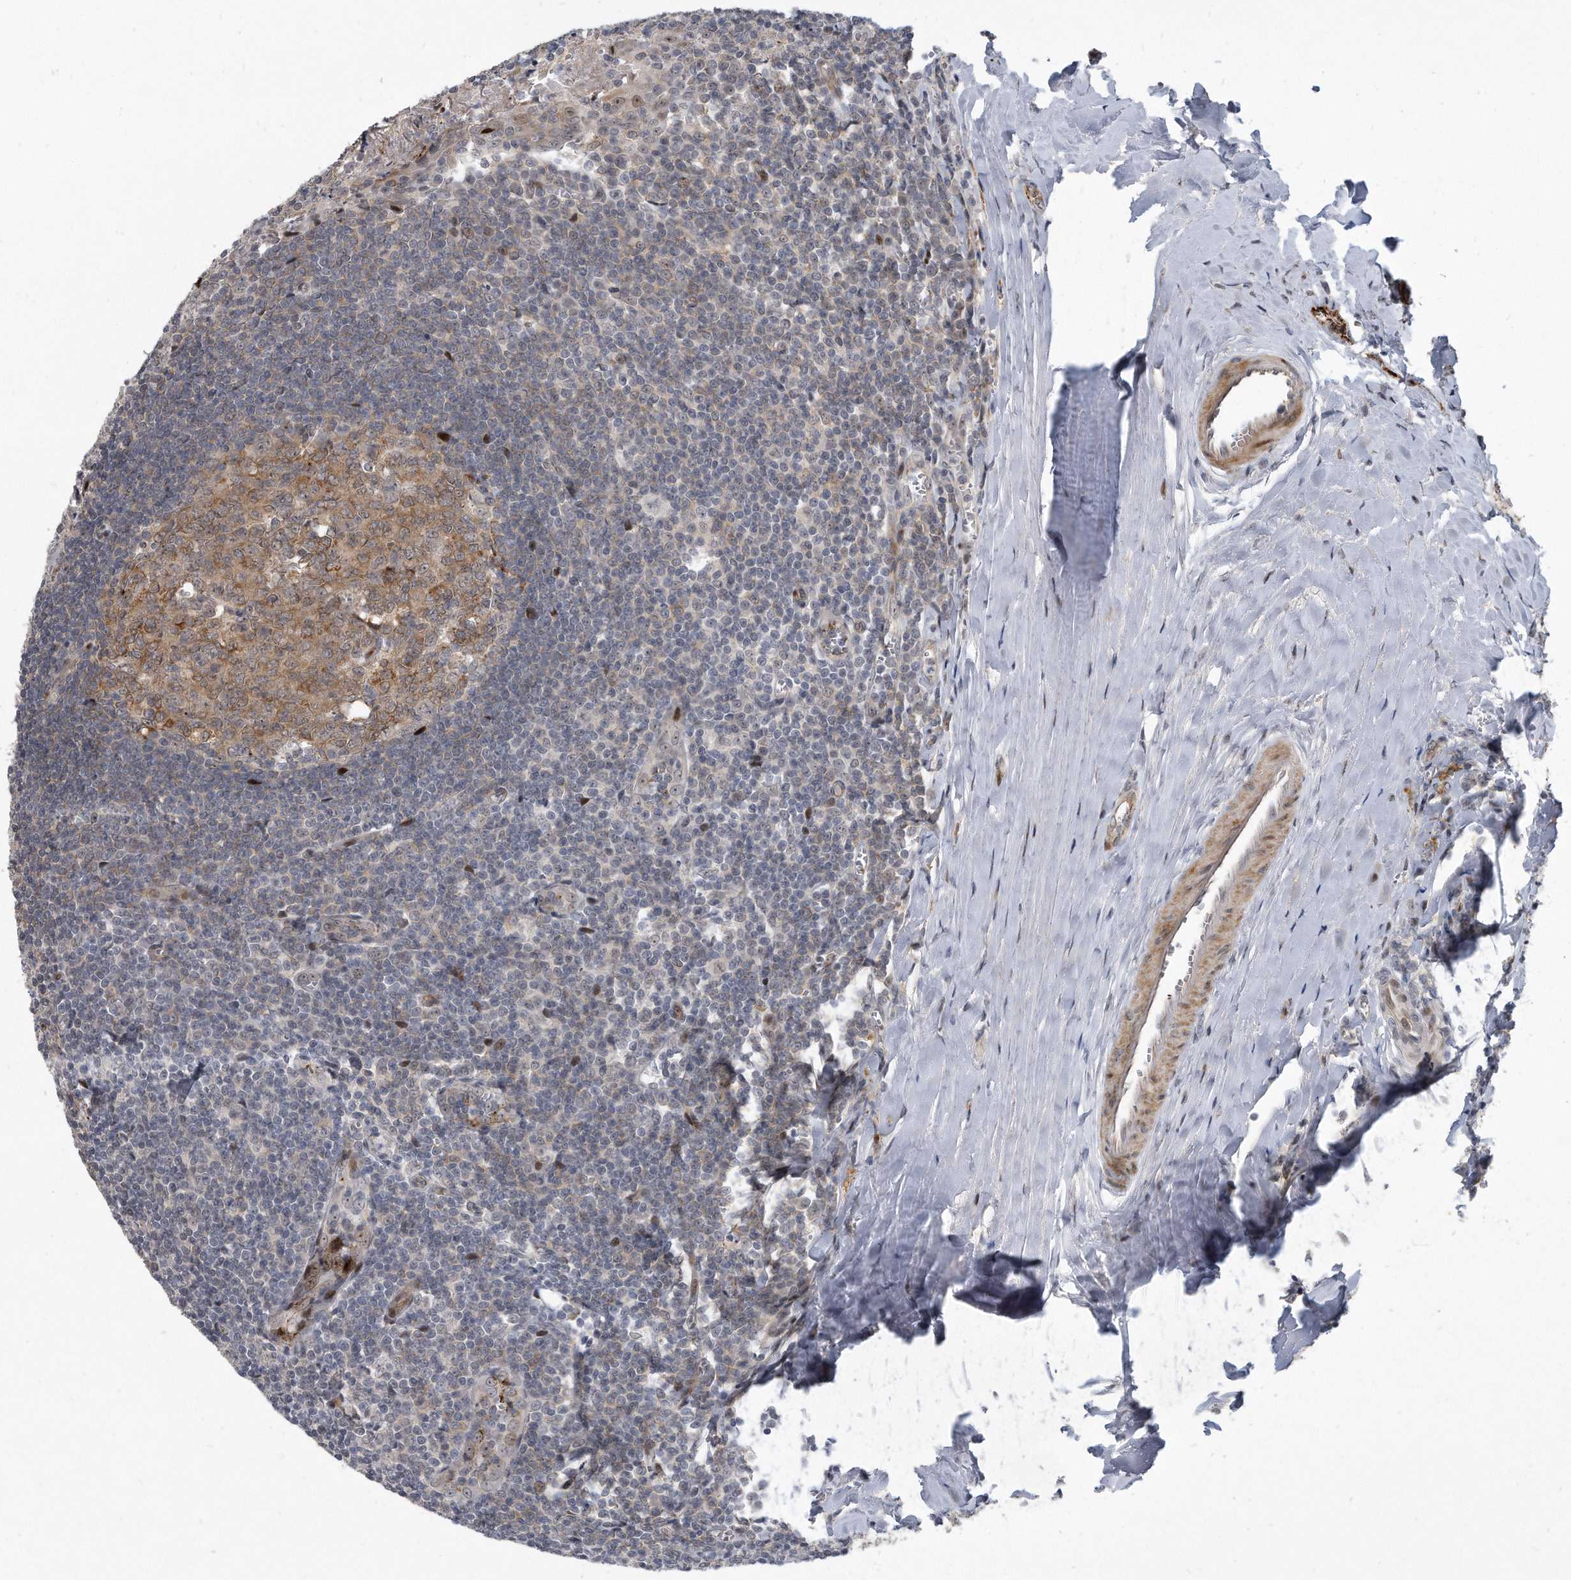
{"staining": {"intensity": "moderate", "quantity": "25%-75%", "location": "cytoplasmic/membranous"}, "tissue": "tonsil", "cell_type": "Germinal center cells", "image_type": "normal", "snomed": [{"axis": "morphology", "description": "Normal tissue, NOS"}, {"axis": "topography", "description": "Tonsil"}], "caption": "Tonsil stained for a protein (brown) exhibits moderate cytoplasmic/membranous positive positivity in about 25%-75% of germinal center cells.", "gene": "PGBD2", "patient": {"sex": "male", "age": 27}}